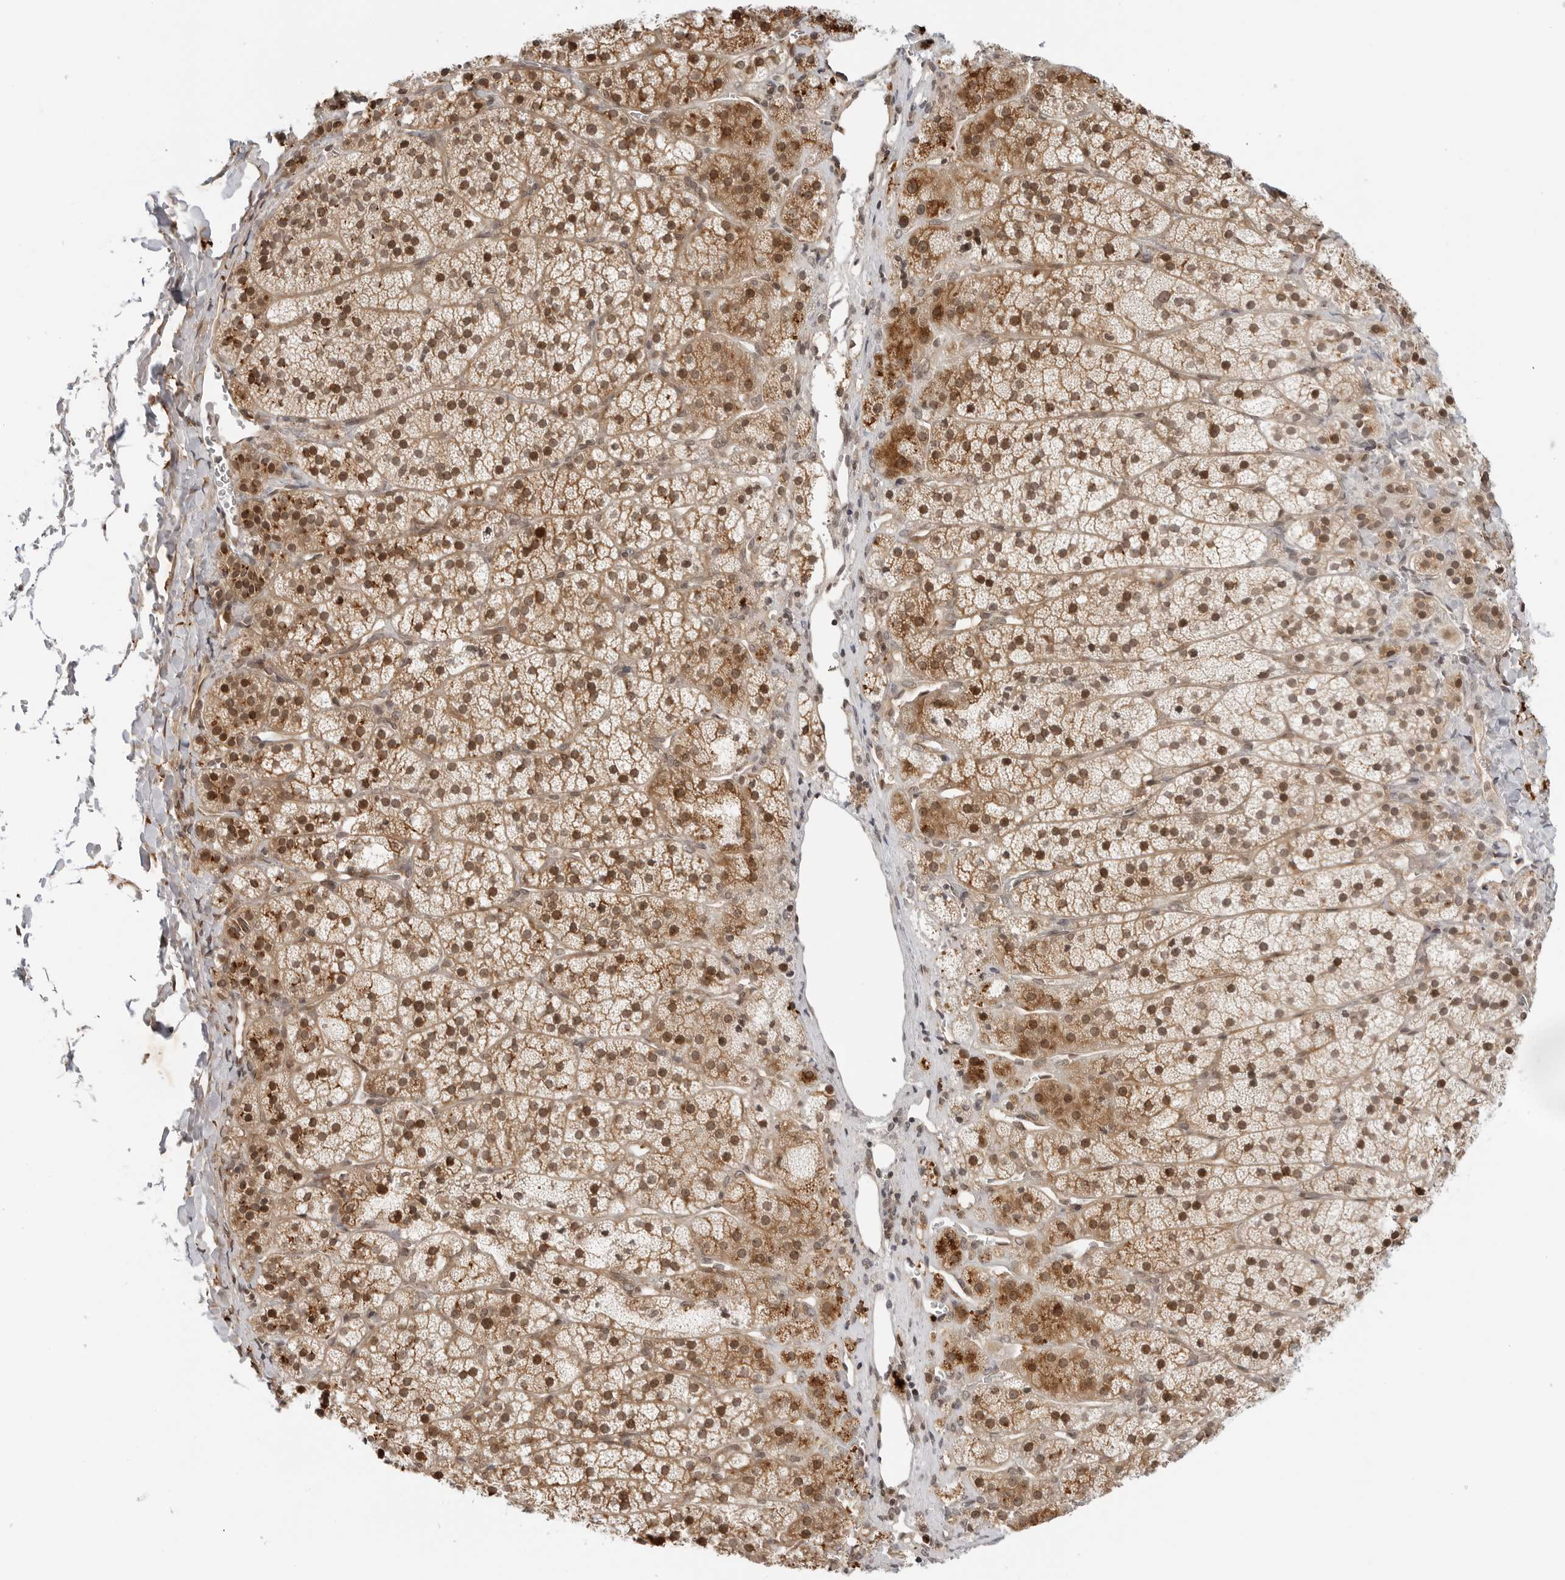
{"staining": {"intensity": "strong", "quantity": "25%-75%", "location": "cytoplasmic/membranous,nuclear"}, "tissue": "adrenal gland", "cell_type": "Glandular cells", "image_type": "normal", "snomed": [{"axis": "morphology", "description": "Normal tissue, NOS"}, {"axis": "topography", "description": "Adrenal gland"}], "caption": "Protein analysis of benign adrenal gland reveals strong cytoplasmic/membranous,nuclear expression in about 25%-75% of glandular cells.", "gene": "TIPRL", "patient": {"sex": "female", "age": 44}}